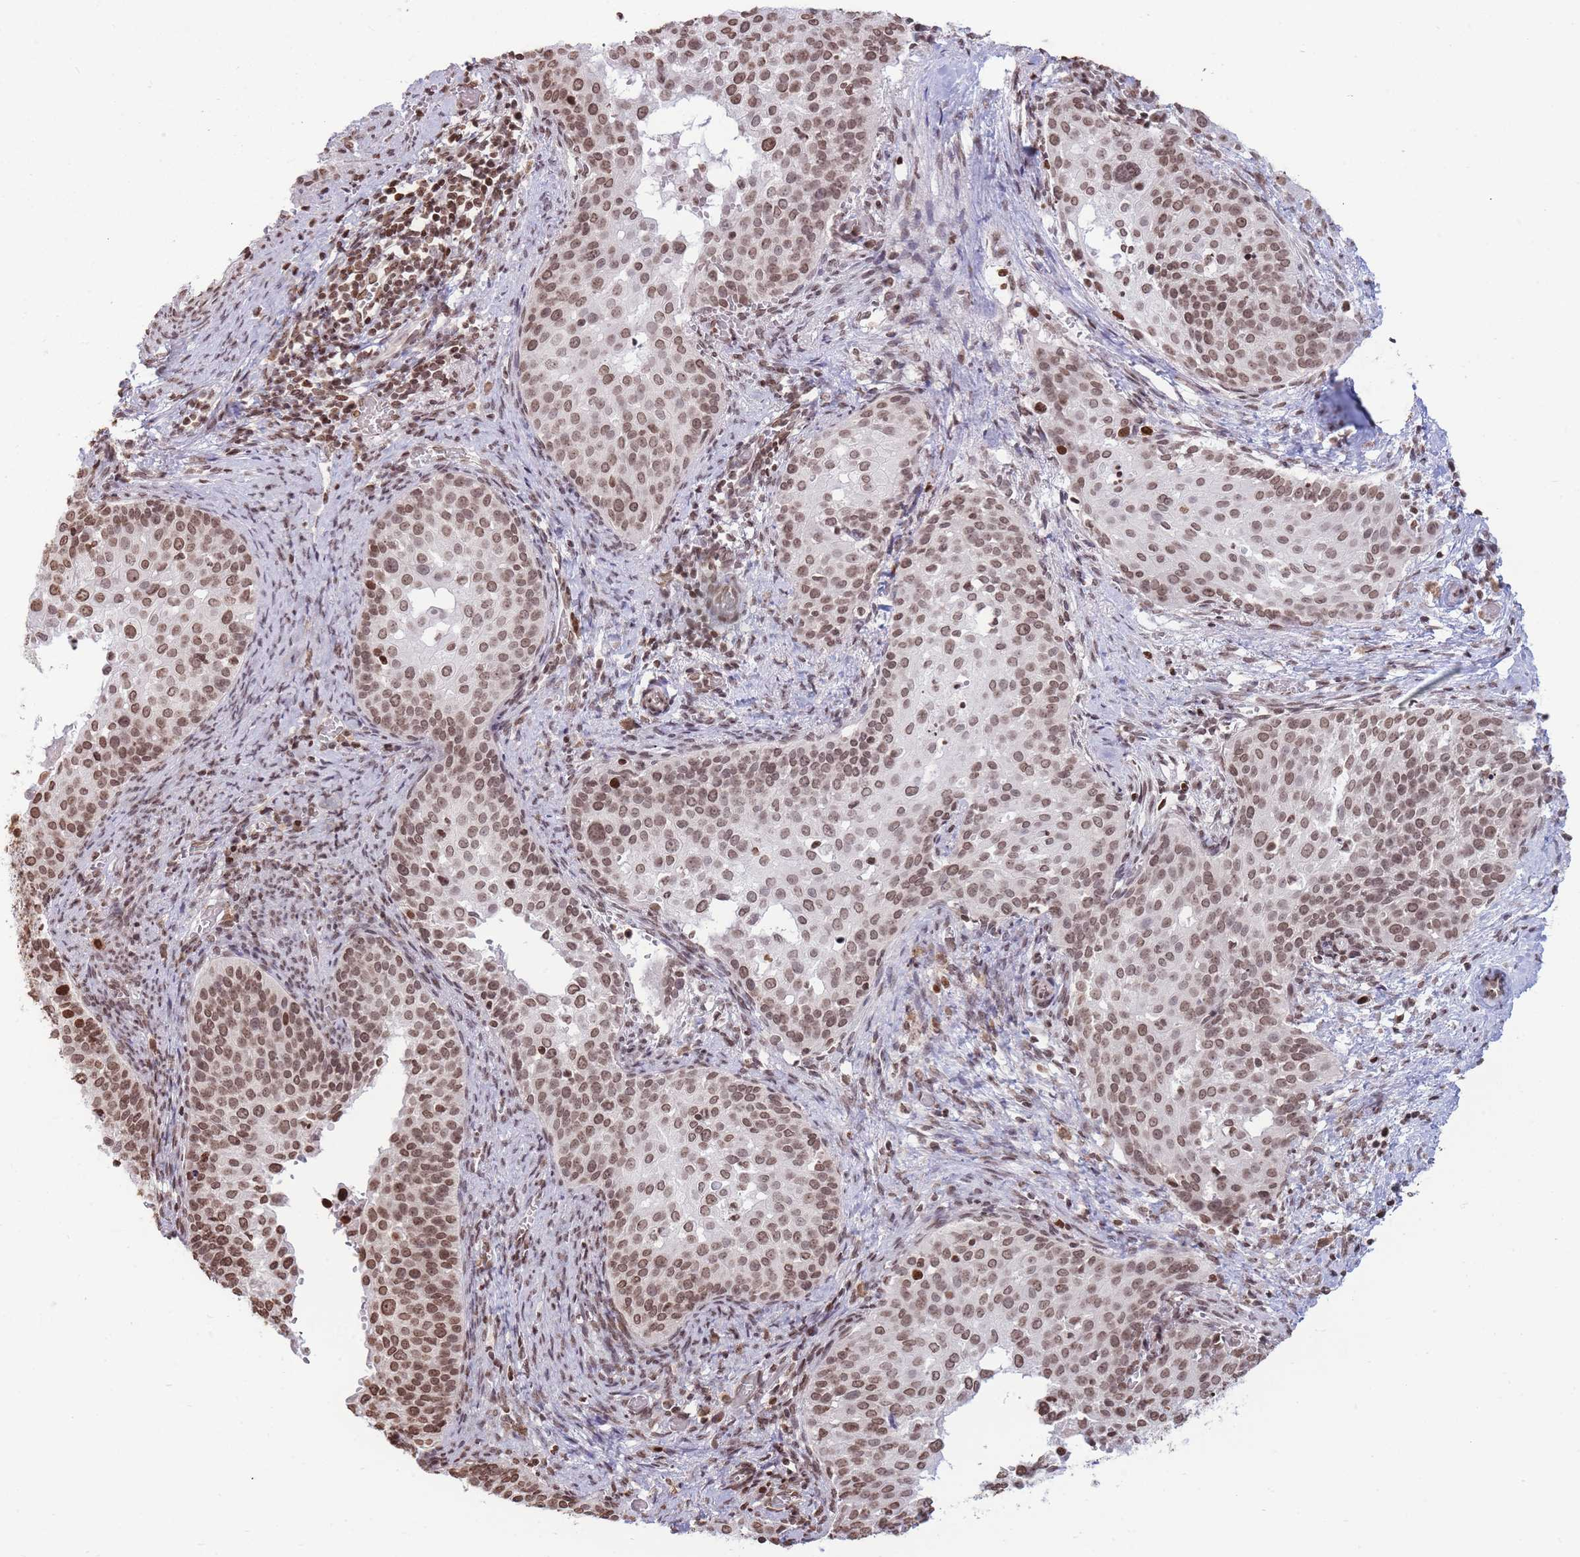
{"staining": {"intensity": "moderate", "quantity": ">75%", "location": "nuclear"}, "tissue": "cervical cancer", "cell_type": "Tumor cells", "image_type": "cancer", "snomed": [{"axis": "morphology", "description": "Squamous cell carcinoma, NOS"}, {"axis": "topography", "description": "Cervix"}], "caption": "About >75% of tumor cells in human cervical cancer (squamous cell carcinoma) demonstrate moderate nuclear protein staining as visualized by brown immunohistochemical staining.", "gene": "SHISAL1", "patient": {"sex": "female", "age": 44}}